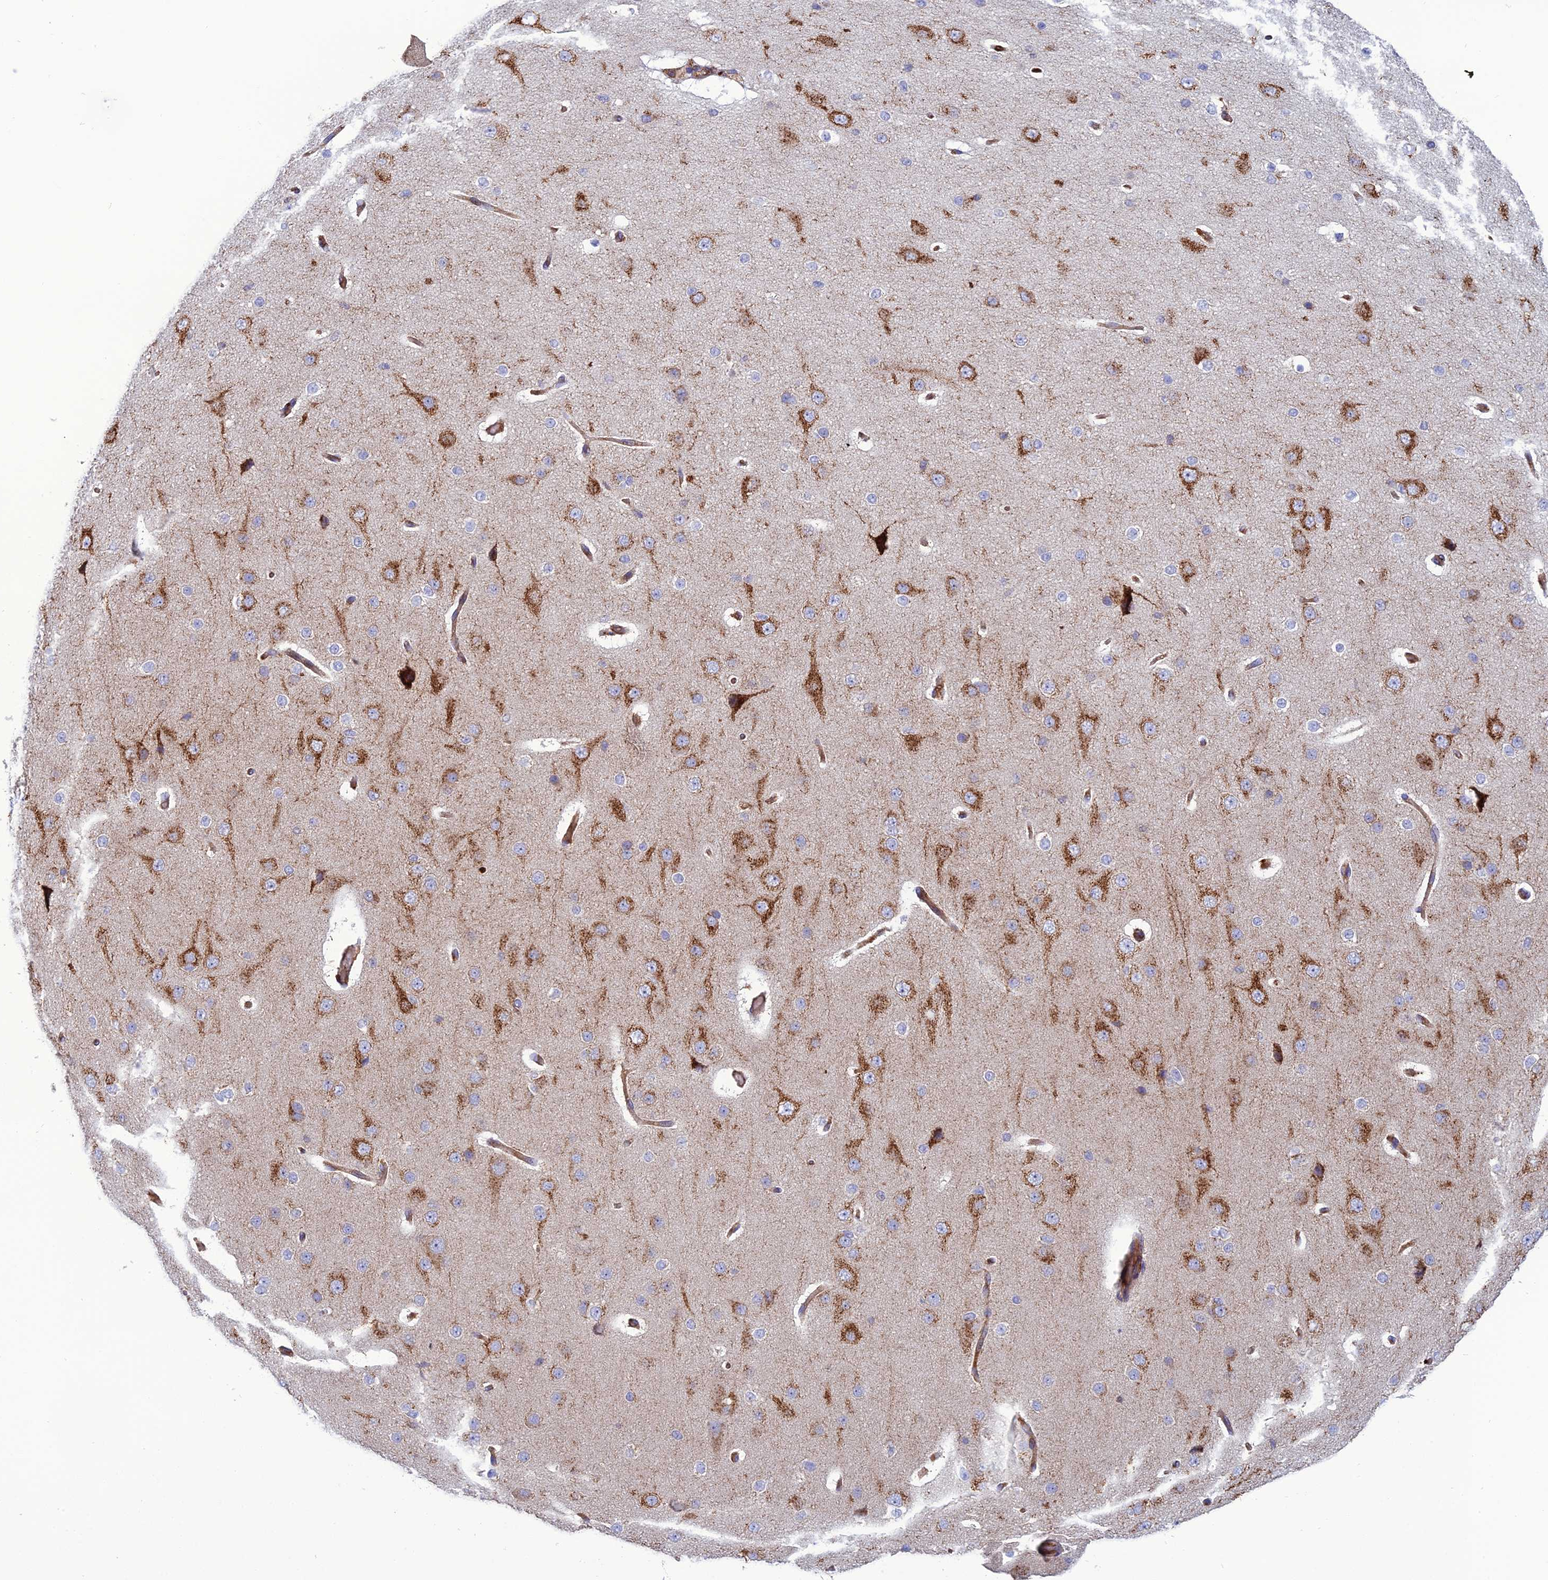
{"staining": {"intensity": "moderate", "quantity": ">75%", "location": "cytoplasmic/membranous"}, "tissue": "cerebral cortex", "cell_type": "Endothelial cells", "image_type": "normal", "snomed": [{"axis": "morphology", "description": "Normal tissue, NOS"}, {"axis": "morphology", "description": "Developmental malformation"}, {"axis": "topography", "description": "Cerebral cortex"}], "caption": "DAB immunohistochemical staining of unremarkable cerebral cortex shows moderate cytoplasmic/membranous protein expression in approximately >75% of endothelial cells.", "gene": "LNPEP", "patient": {"sex": "female", "age": 30}}